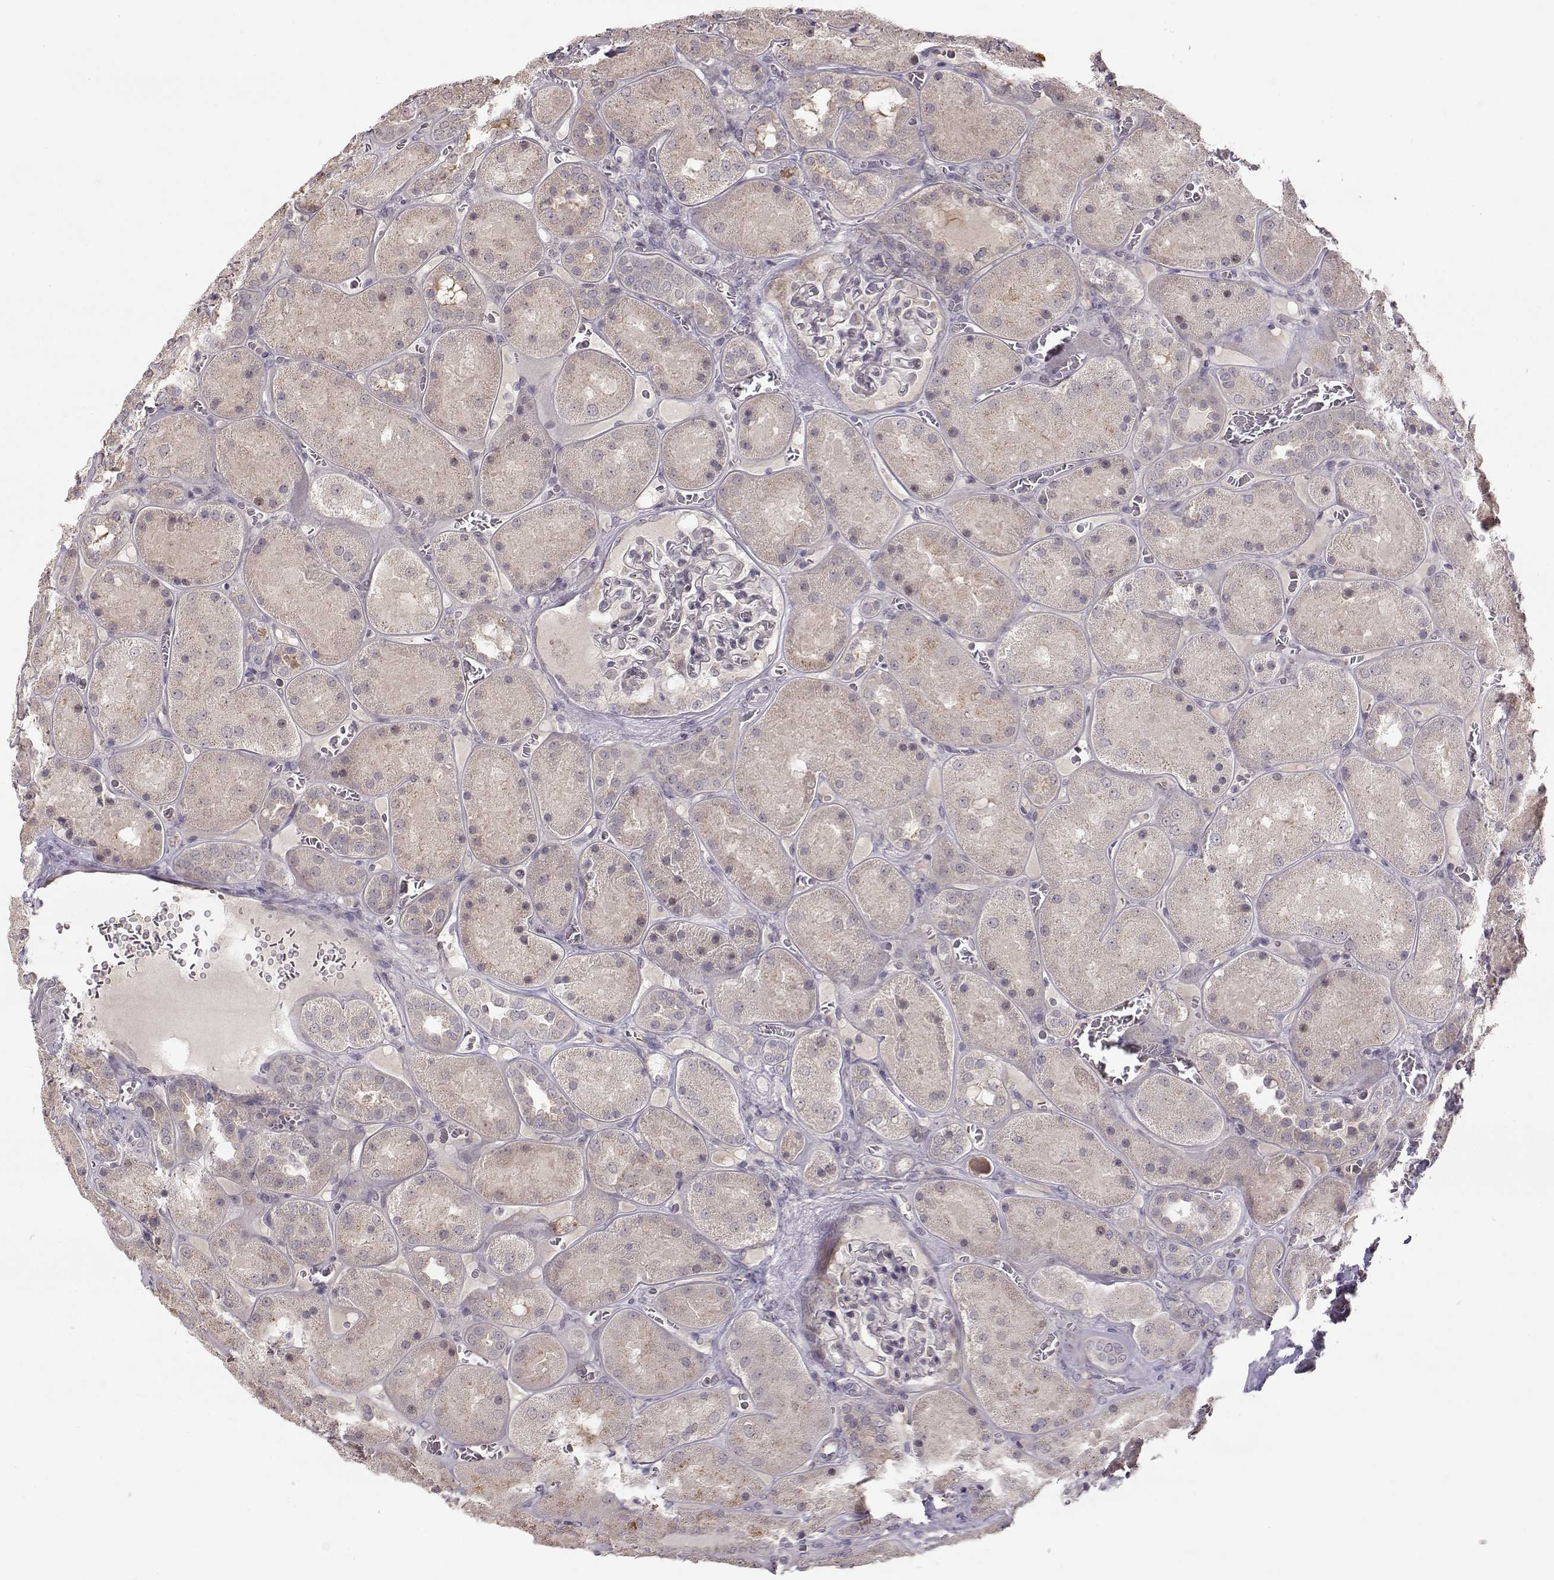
{"staining": {"intensity": "negative", "quantity": "none", "location": "none"}, "tissue": "kidney", "cell_type": "Cells in glomeruli", "image_type": "normal", "snomed": [{"axis": "morphology", "description": "Normal tissue, NOS"}, {"axis": "topography", "description": "Kidney"}], "caption": "Immunohistochemistry (IHC) histopathology image of unremarkable human kidney stained for a protein (brown), which demonstrates no positivity in cells in glomeruli.", "gene": "PNMT", "patient": {"sex": "male", "age": 73}}